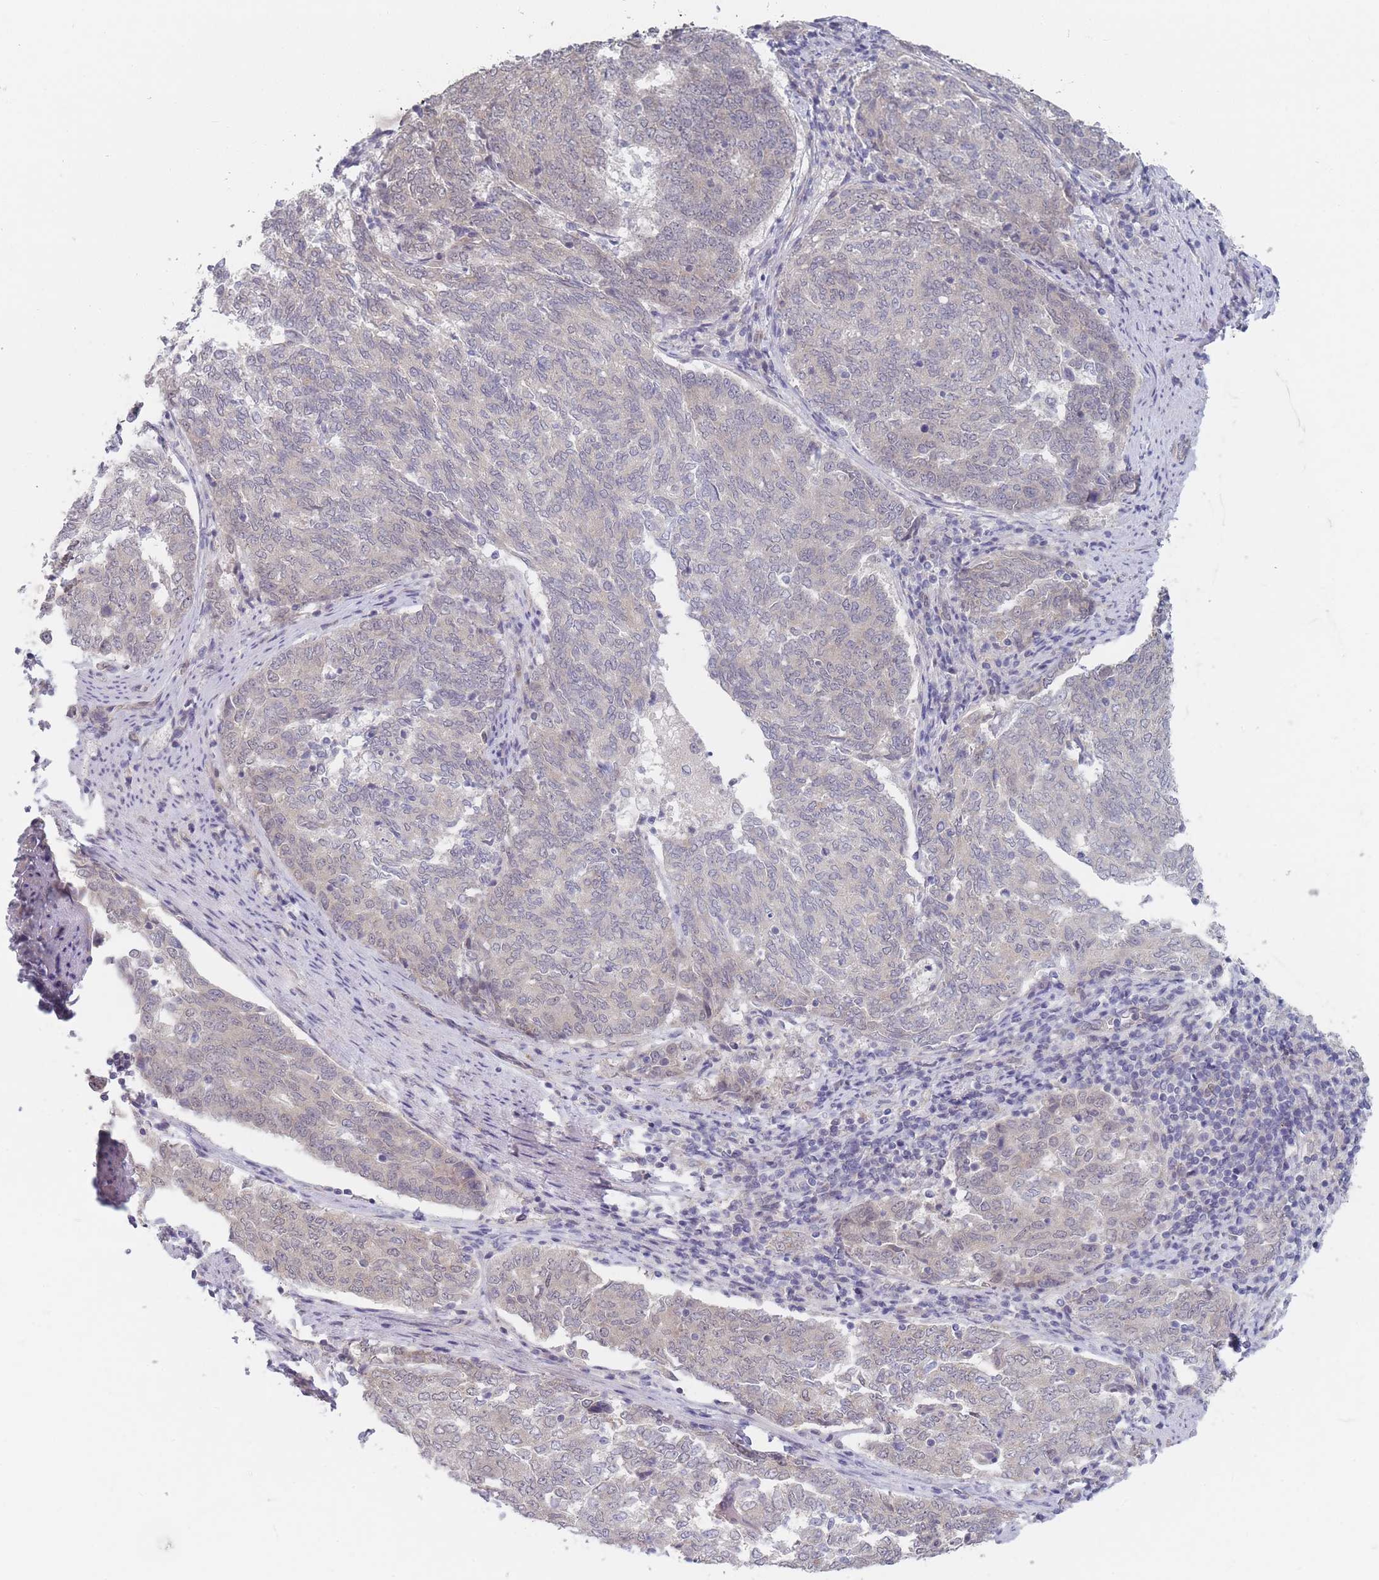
{"staining": {"intensity": "negative", "quantity": "none", "location": "none"}, "tissue": "endometrial cancer", "cell_type": "Tumor cells", "image_type": "cancer", "snomed": [{"axis": "morphology", "description": "Adenocarcinoma, NOS"}, {"axis": "topography", "description": "Endometrium"}], "caption": "High magnification brightfield microscopy of adenocarcinoma (endometrial) stained with DAB (brown) and counterstained with hematoxylin (blue): tumor cells show no significant positivity.", "gene": "ANKRD10", "patient": {"sex": "female", "age": 80}}